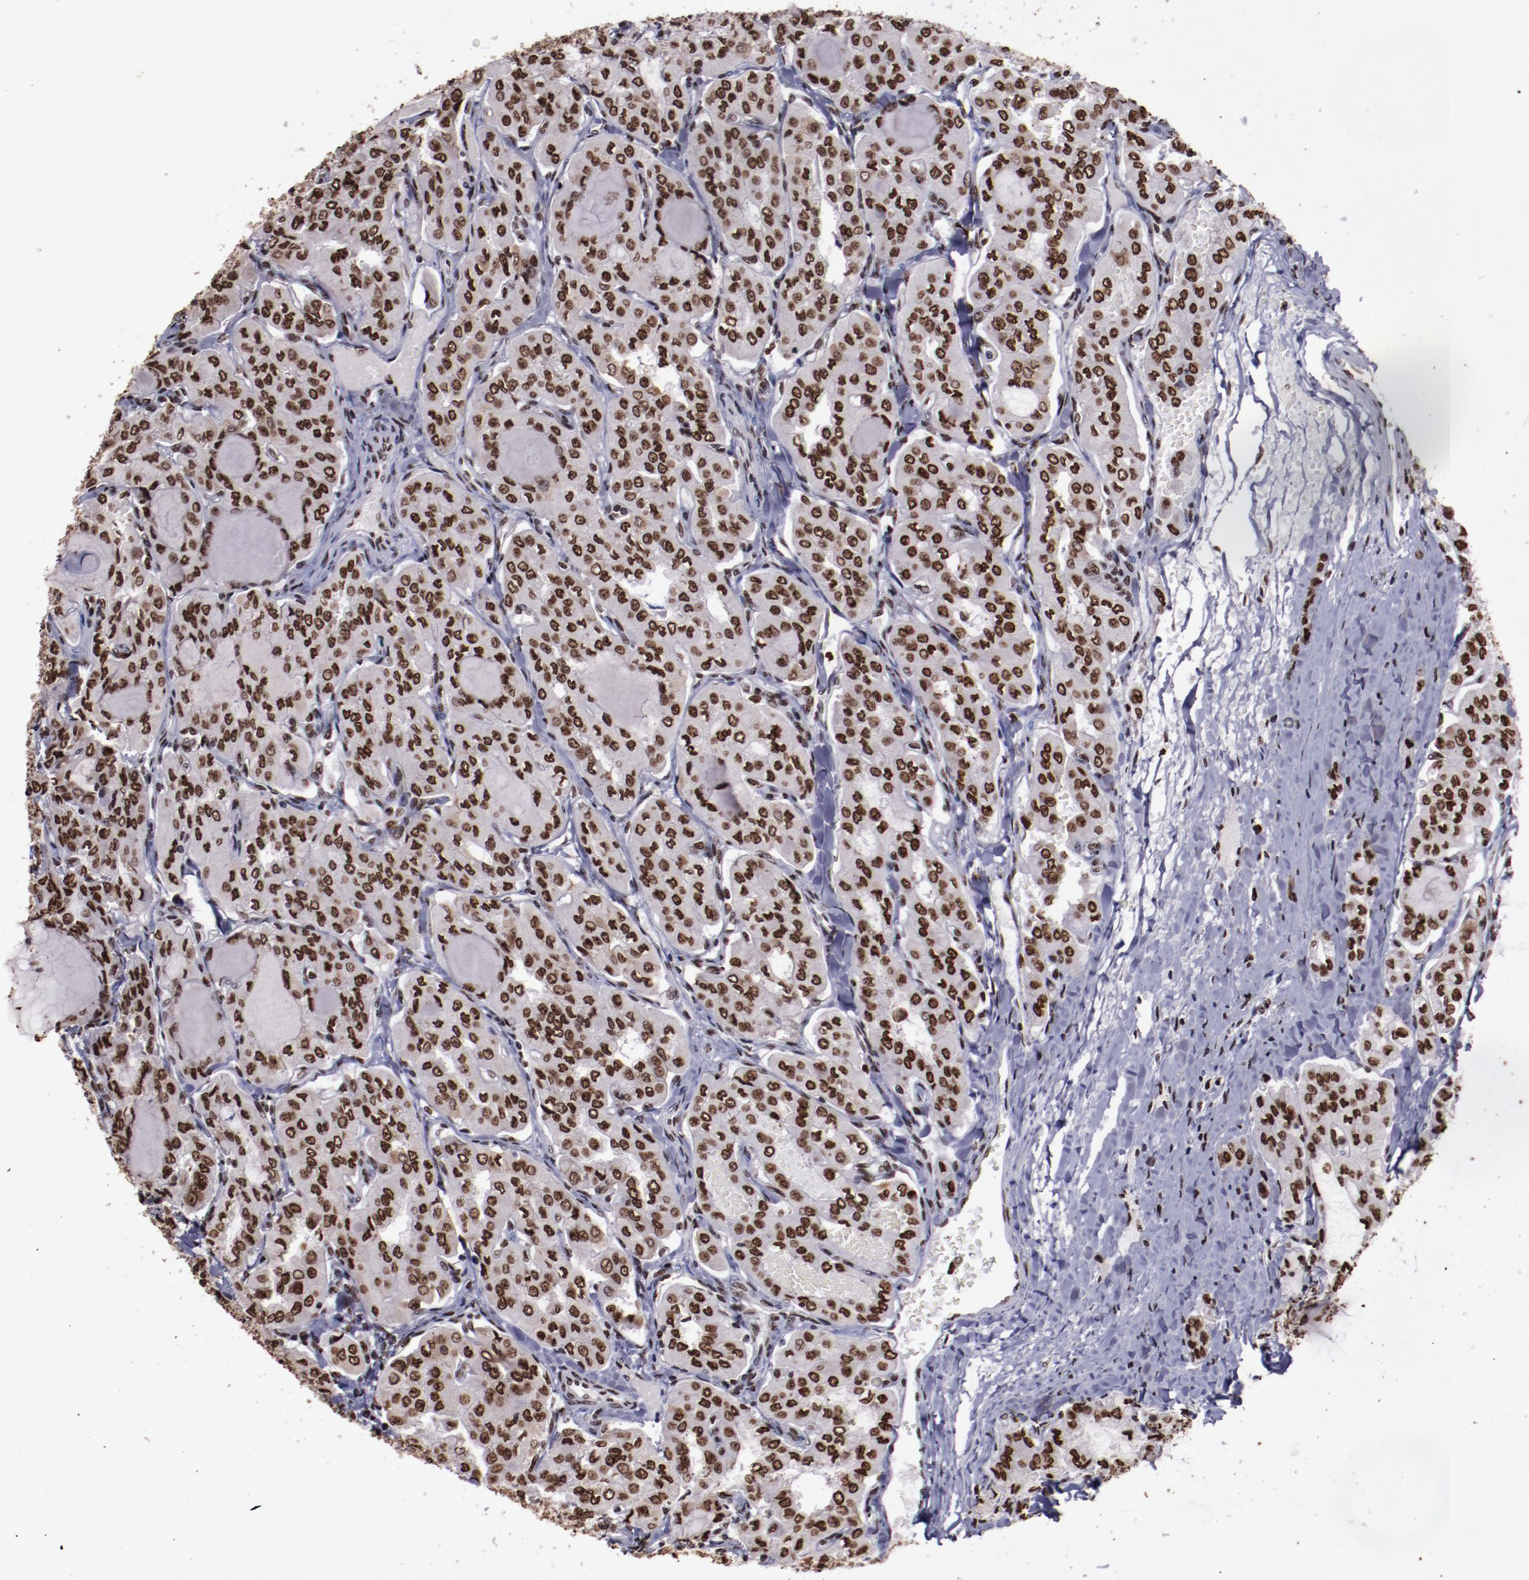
{"staining": {"intensity": "strong", "quantity": ">75%", "location": "nuclear"}, "tissue": "thyroid cancer", "cell_type": "Tumor cells", "image_type": "cancer", "snomed": [{"axis": "morphology", "description": "Papillary adenocarcinoma, NOS"}, {"axis": "topography", "description": "Thyroid gland"}], "caption": "Thyroid cancer stained for a protein (brown) shows strong nuclear positive expression in approximately >75% of tumor cells.", "gene": "APEX1", "patient": {"sex": "male", "age": 20}}